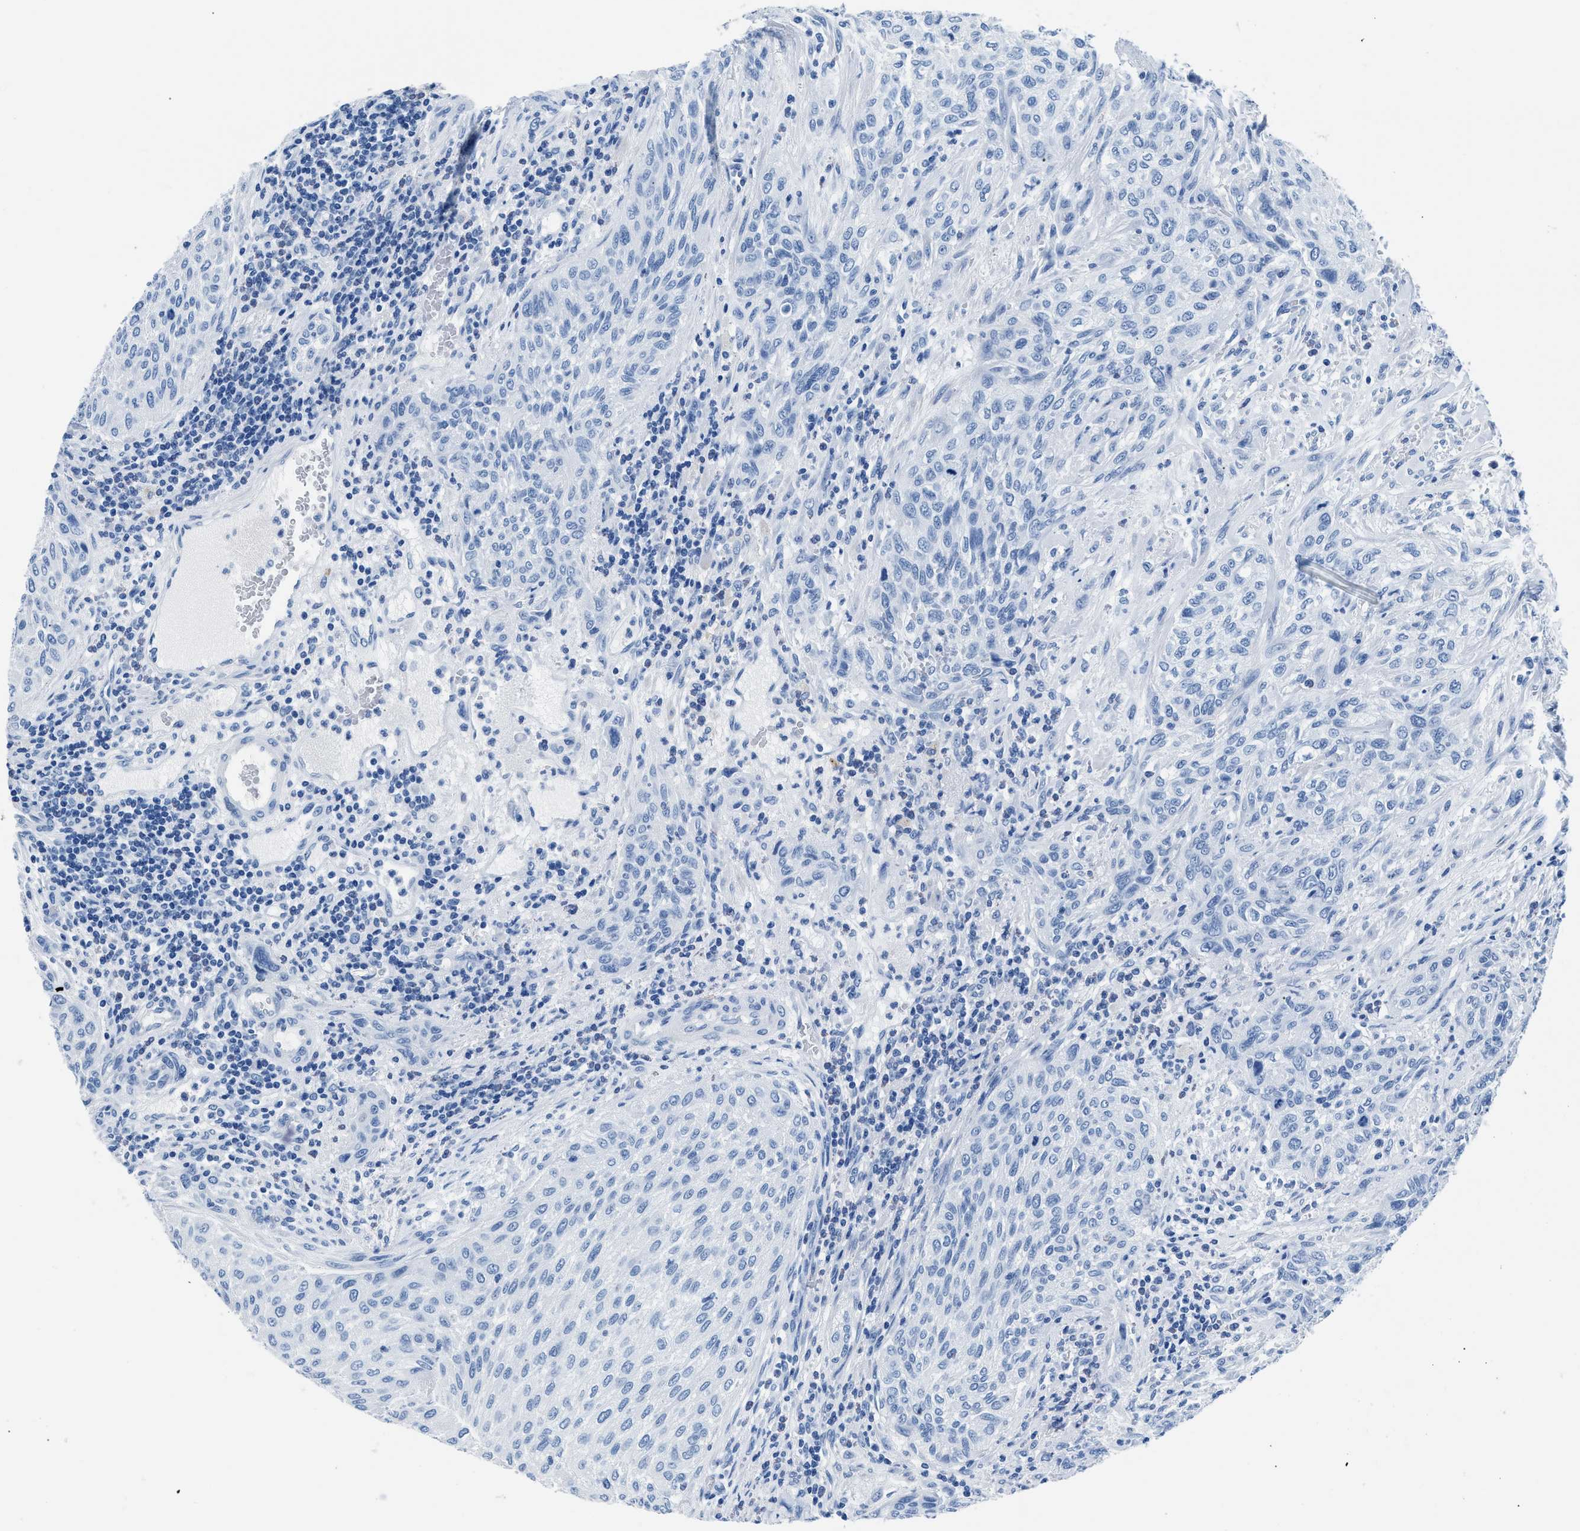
{"staining": {"intensity": "negative", "quantity": "none", "location": "none"}, "tissue": "urothelial cancer", "cell_type": "Tumor cells", "image_type": "cancer", "snomed": [{"axis": "morphology", "description": "Urothelial carcinoma, Low grade"}, {"axis": "morphology", "description": "Urothelial carcinoma, High grade"}, {"axis": "topography", "description": "Urinary bladder"}], "caption": "Immunohistochemistry (IHC) photomicrograph of human urothelial carcinoma (low-grade) stained for a protein (brown), which shows no expression in tumor cells.", "gene": "CPS1", "patient": {"sex": "male", "age": 35}}